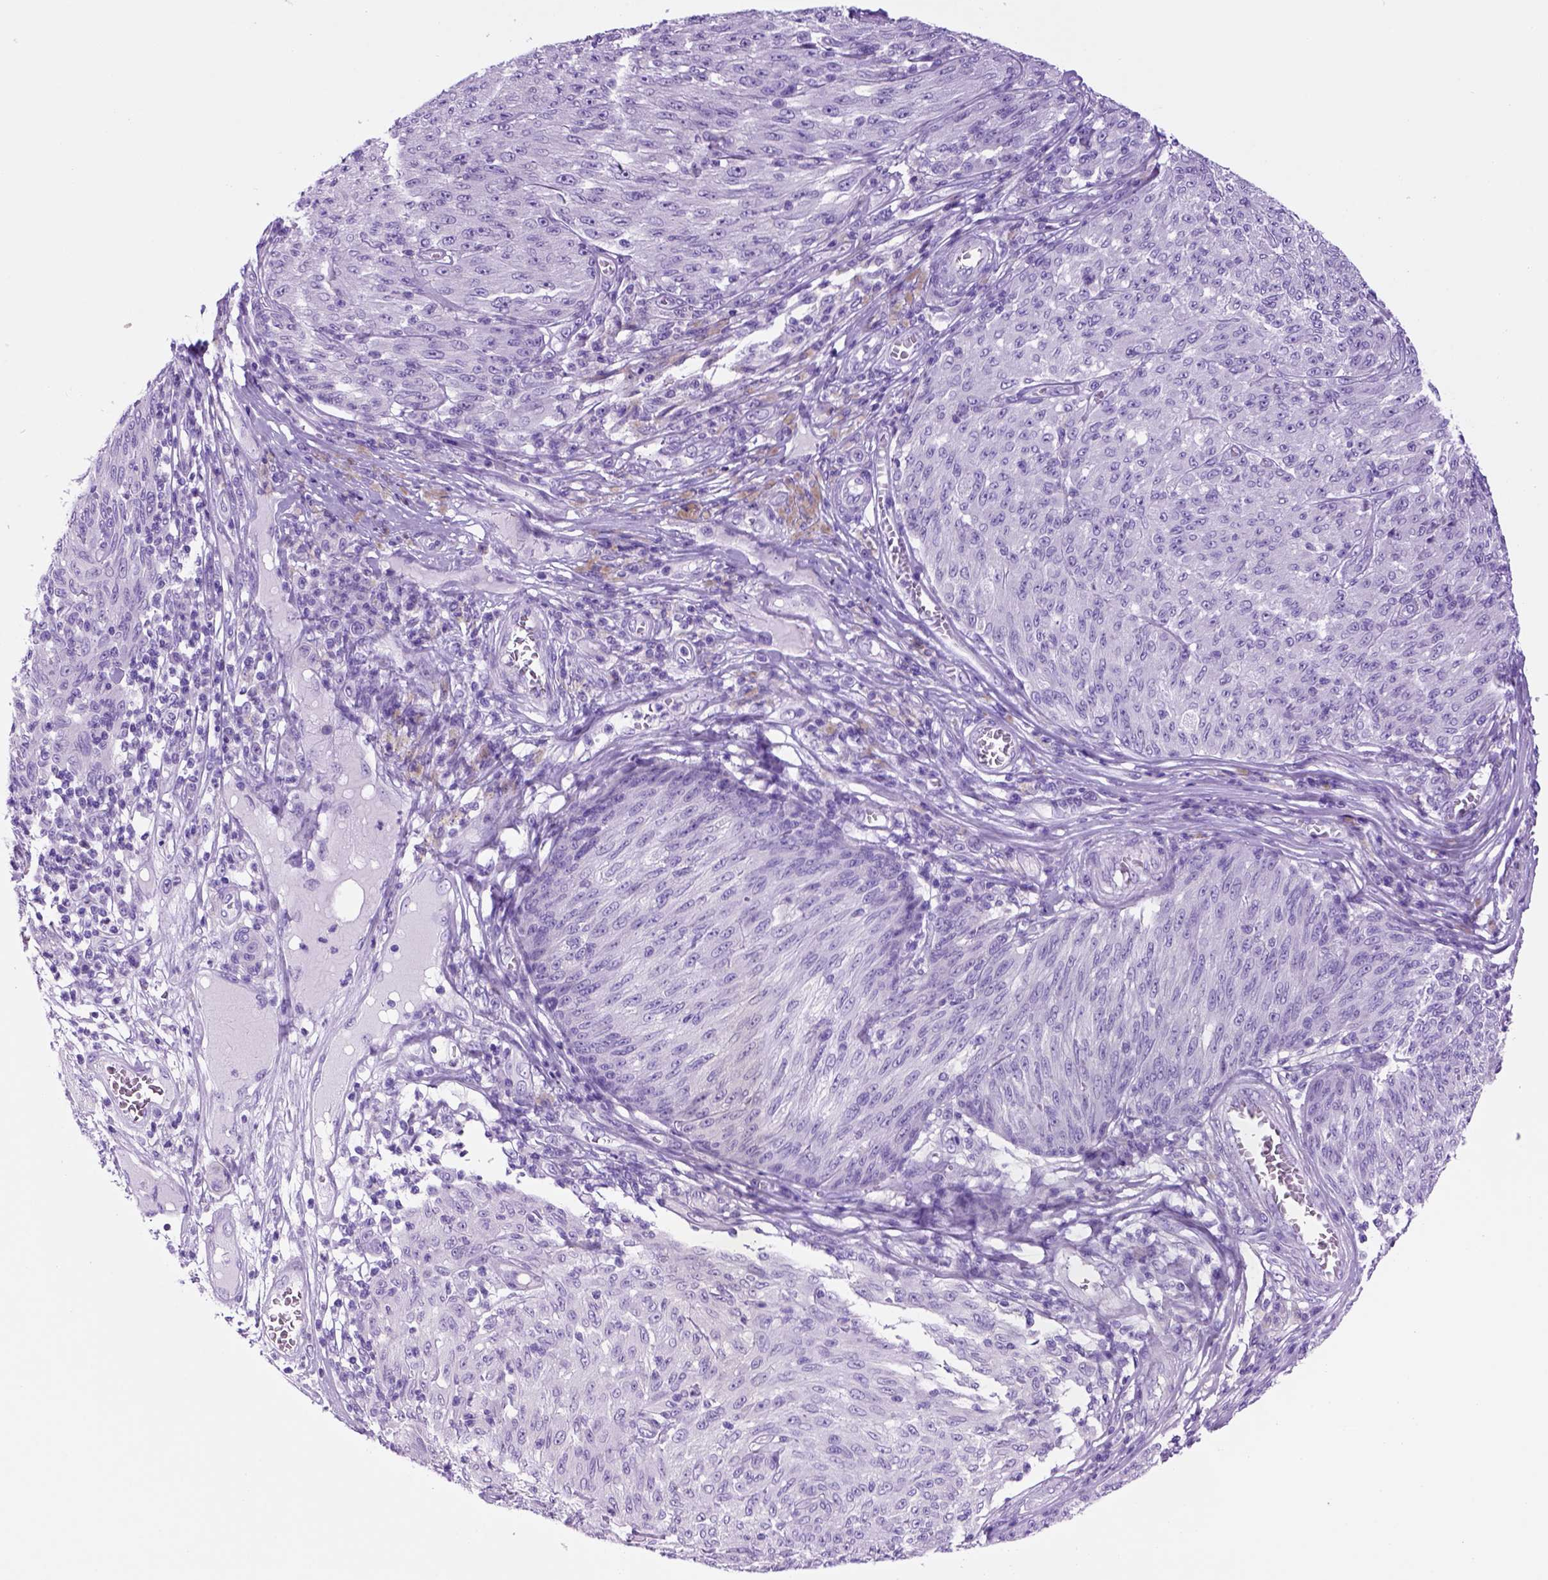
{"staining": {"intensity": "negative", "quantity": "none", "location": "none"}, "tissue": "melanoma", "cell_type": "Tumor cells", "image_type": "cancer", "snomed": [{"axis": "morphology", "description": "Malignant melanoma, NOS"}, {"axis": "topography", "description": "Skin"}], "caption": "There is no significant staining in tumor cells of malignant melanoma.", "gene": "HHIPL2", "patient": {"sex": "male", "age": 85}}